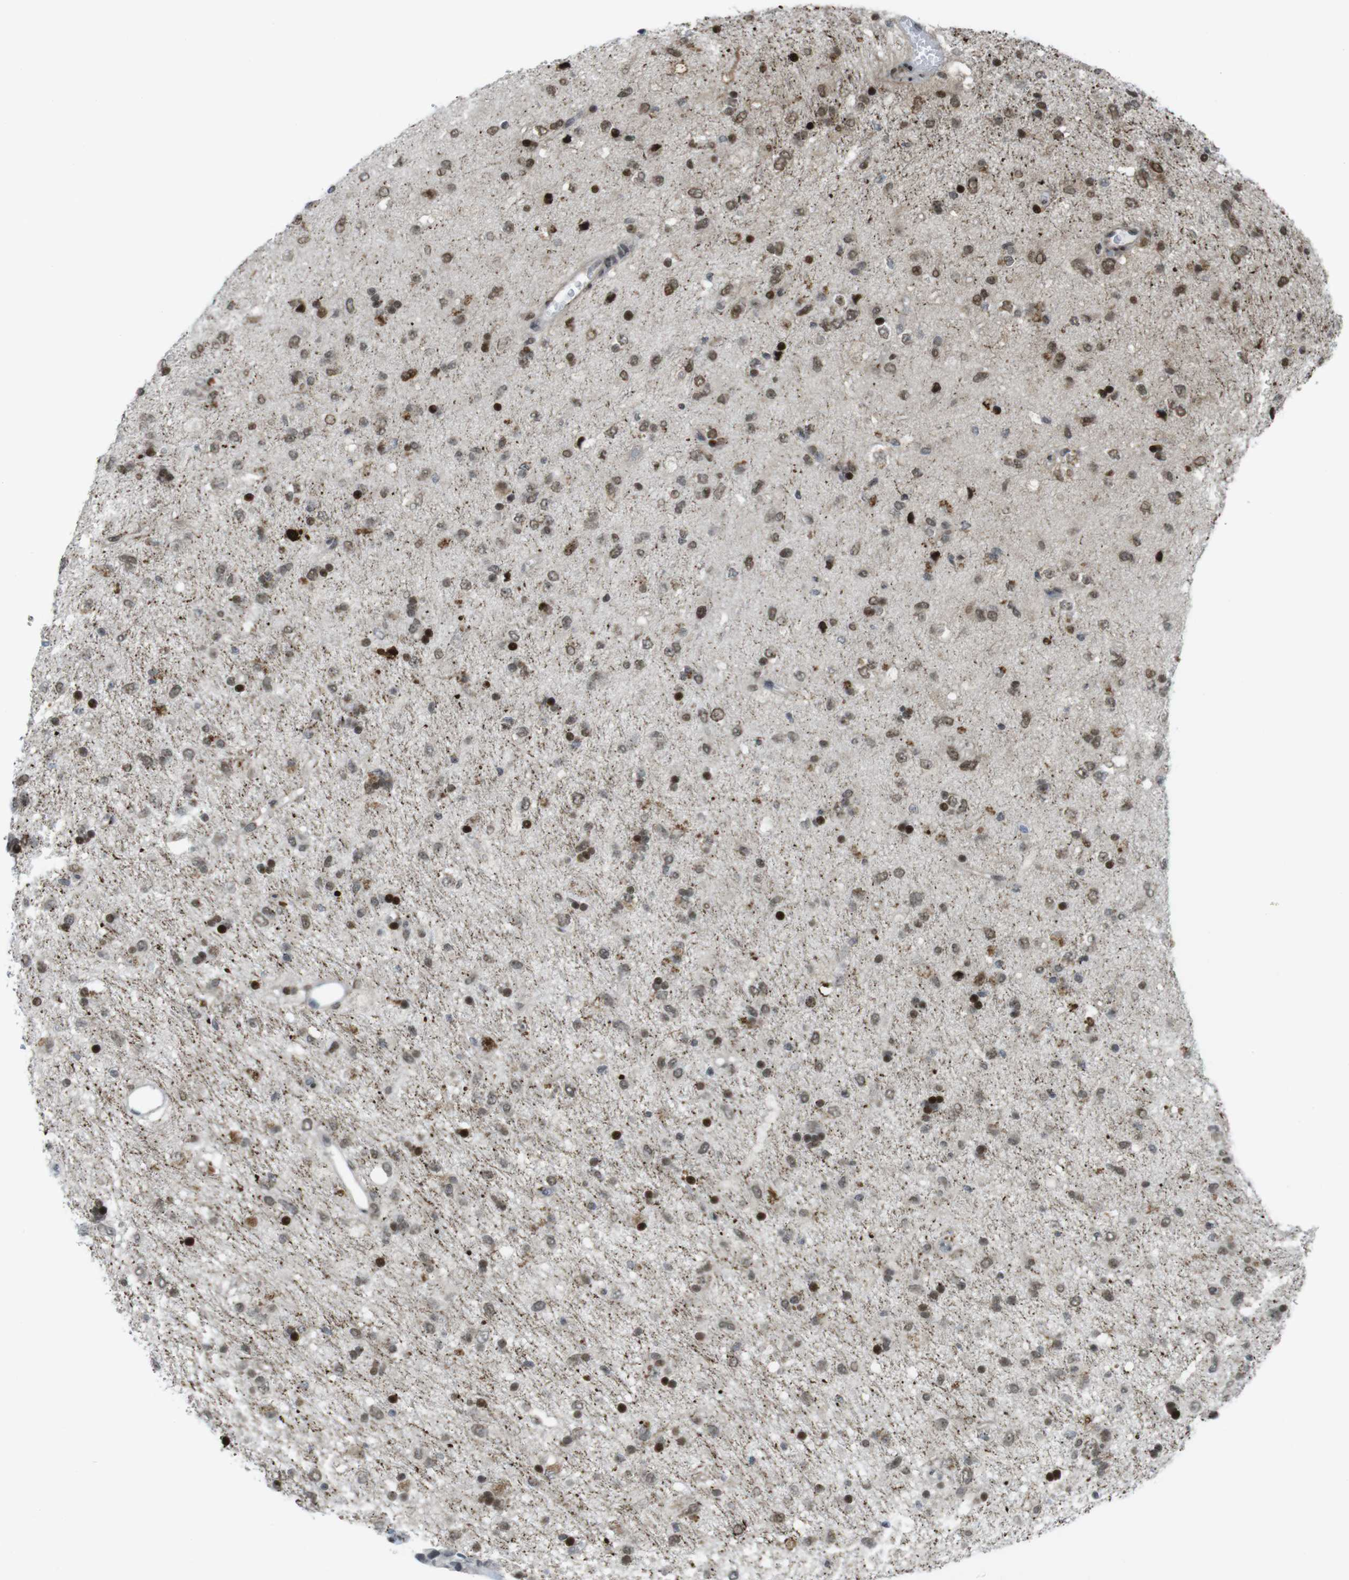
{"staining": {"intensity": "strong", "quantity": "25%-75%", "location": "nuclear"}, "tissue": "glioma", "cell_type": "Tumor cells", "image_type": "cancer", "snomed": [{"axis": "morphology", "description": "Glioma, malignant, Low grade"}, {"axis": "topography", "description": "Brain"}], "caption": "Protein staining shows strong nuclear expression in about 25%-75% of tumor cells in malignant low-grade glioma. The protein of interest is shown in brown color, while the nuclei are stained blue.", "gene": "UBB", "patient": {"sex": "male", "age": 77}}